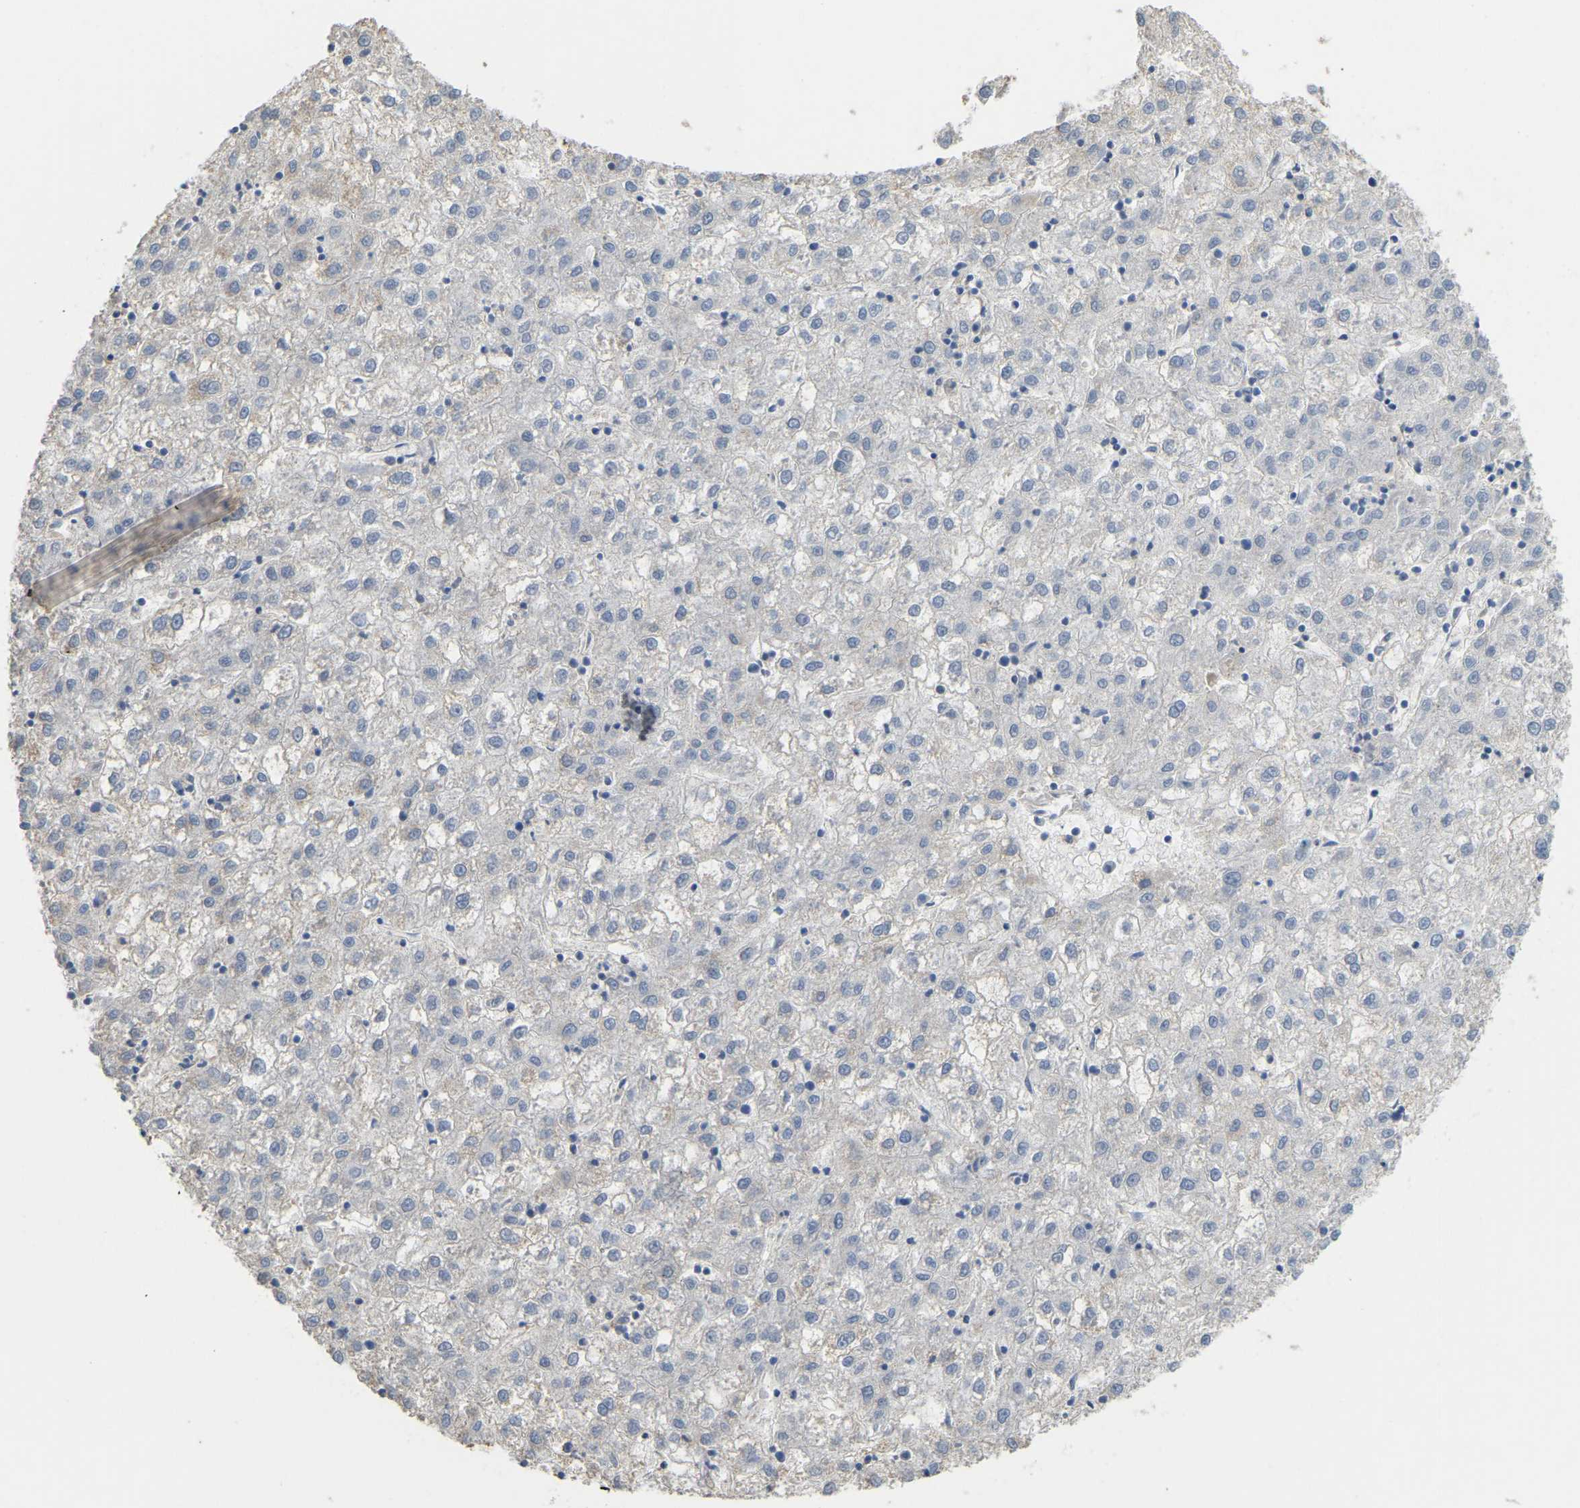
{"staining": {"intensity": "negative", "quantity": "none", "location": "none"}, "tissue": "liver cancer", "cell_type": "Tumor cells", "image_type": "cancer", "snomed": [{"axis": "morphology", "description": "Carcinoma, Hepatocellular, NOS"}, {"axis": "topography", "description": "Liver"}], "caption": "High power microscopy image of an immunohistochemistry (IHC) image of liver cancer (hepatocellular carcinoma), revealing no significant expression in tumor cells. (IHC, brightfield microscopy, high magnification).", "gene": "SERPINB5", "patient": {"sex": "male", "age": 72}}